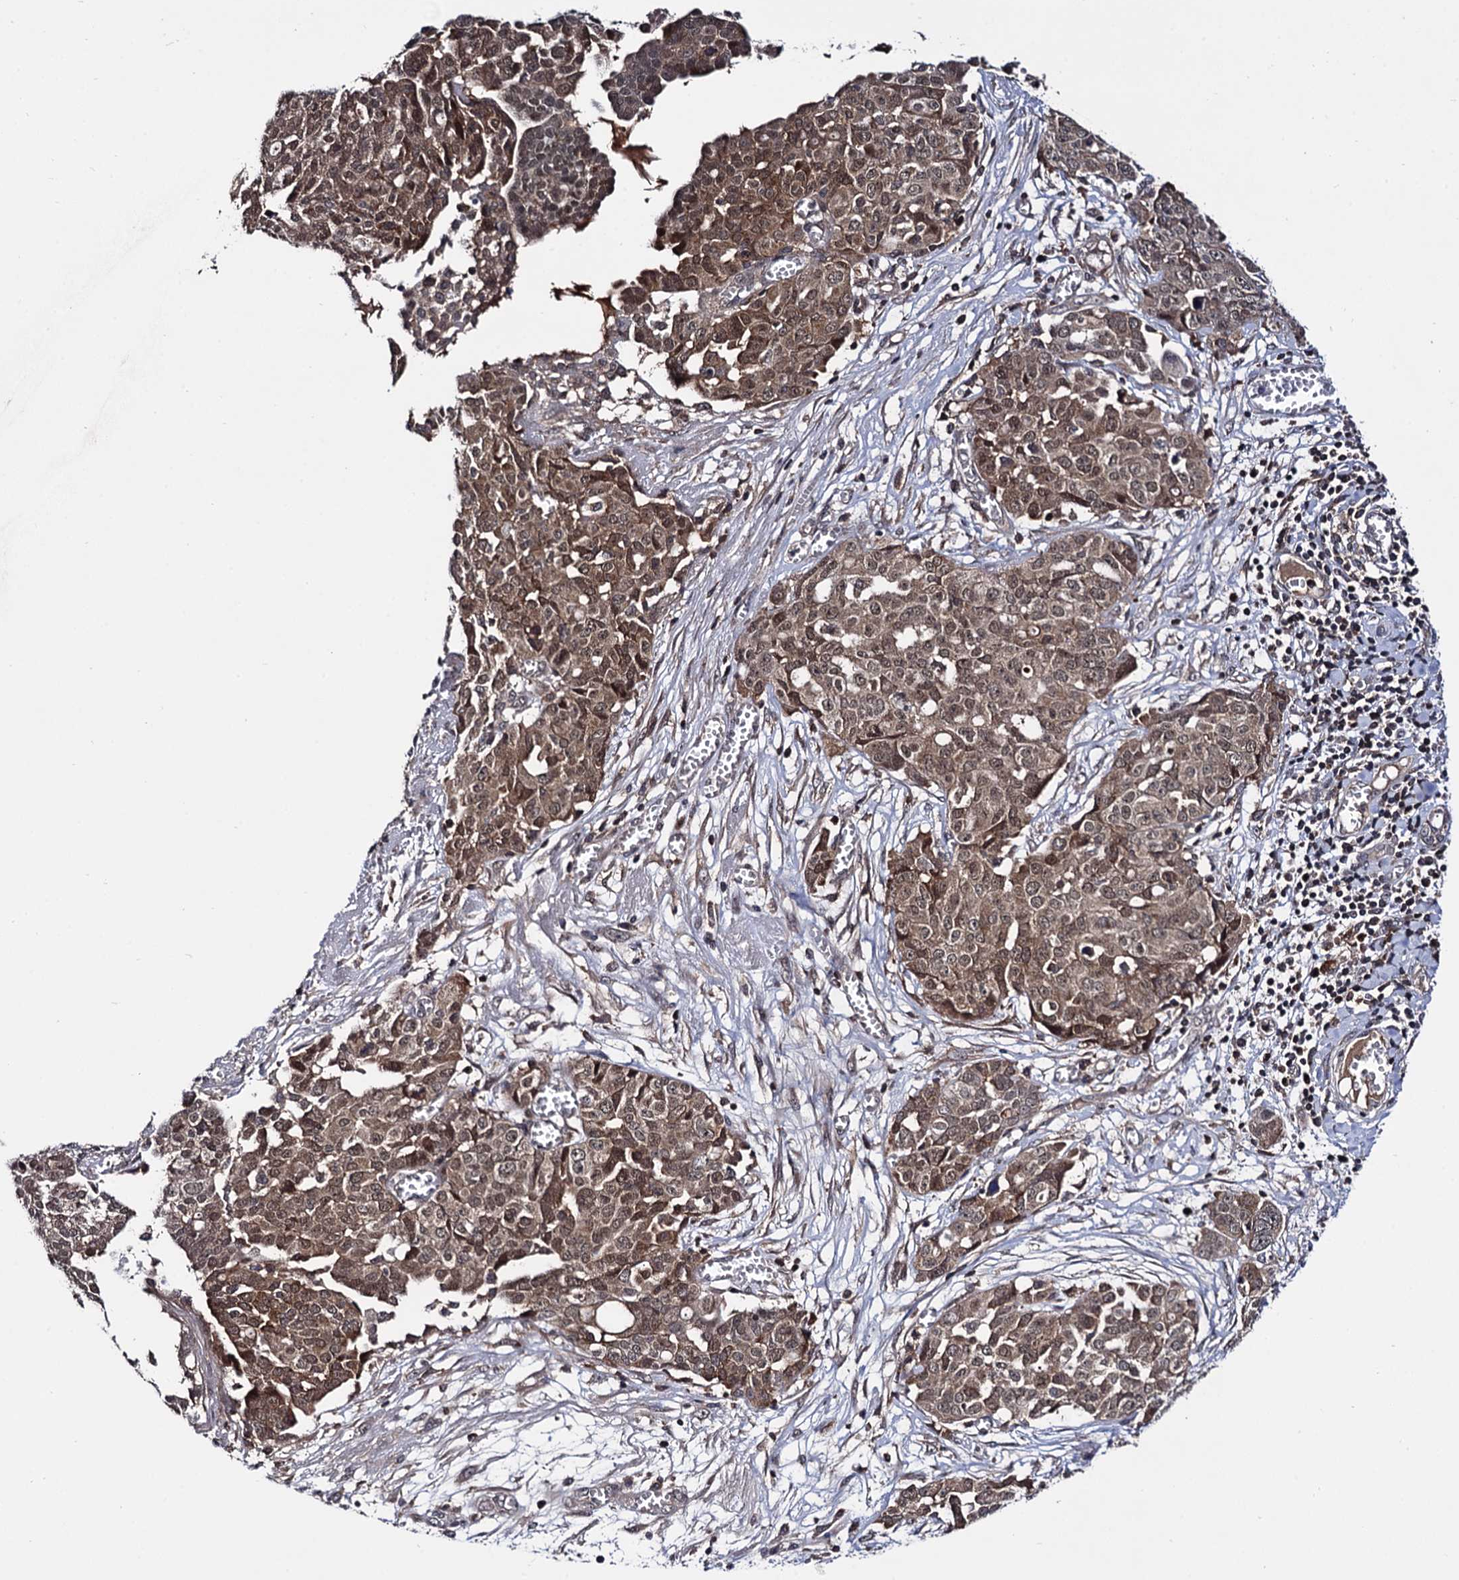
{"staining": {"intensity": "moderate", "quantity": ">75%", "location": "cytoplasmic/membranous,nuclear"}, "tissue": "ovarian cancer", "cell_type": "Tumor cells", "image_type": "cancer", "snomed": [{"axis": "morphology", "description": "Cystadenocarcinoma, serous, NOS"}, {"axis": "topography", "description": "Soft tissue"}, {"axis": "topography", "description": "Ovary"}], "caption": "An image of serous cystadenocarcinoma (ovarian) stained for a protein displays moderate cytoplasmic/membranous and nuclear brown staining in tumor cells.", "gene": "MICAL2", "patient": {"sex": "female", "age": 57}}